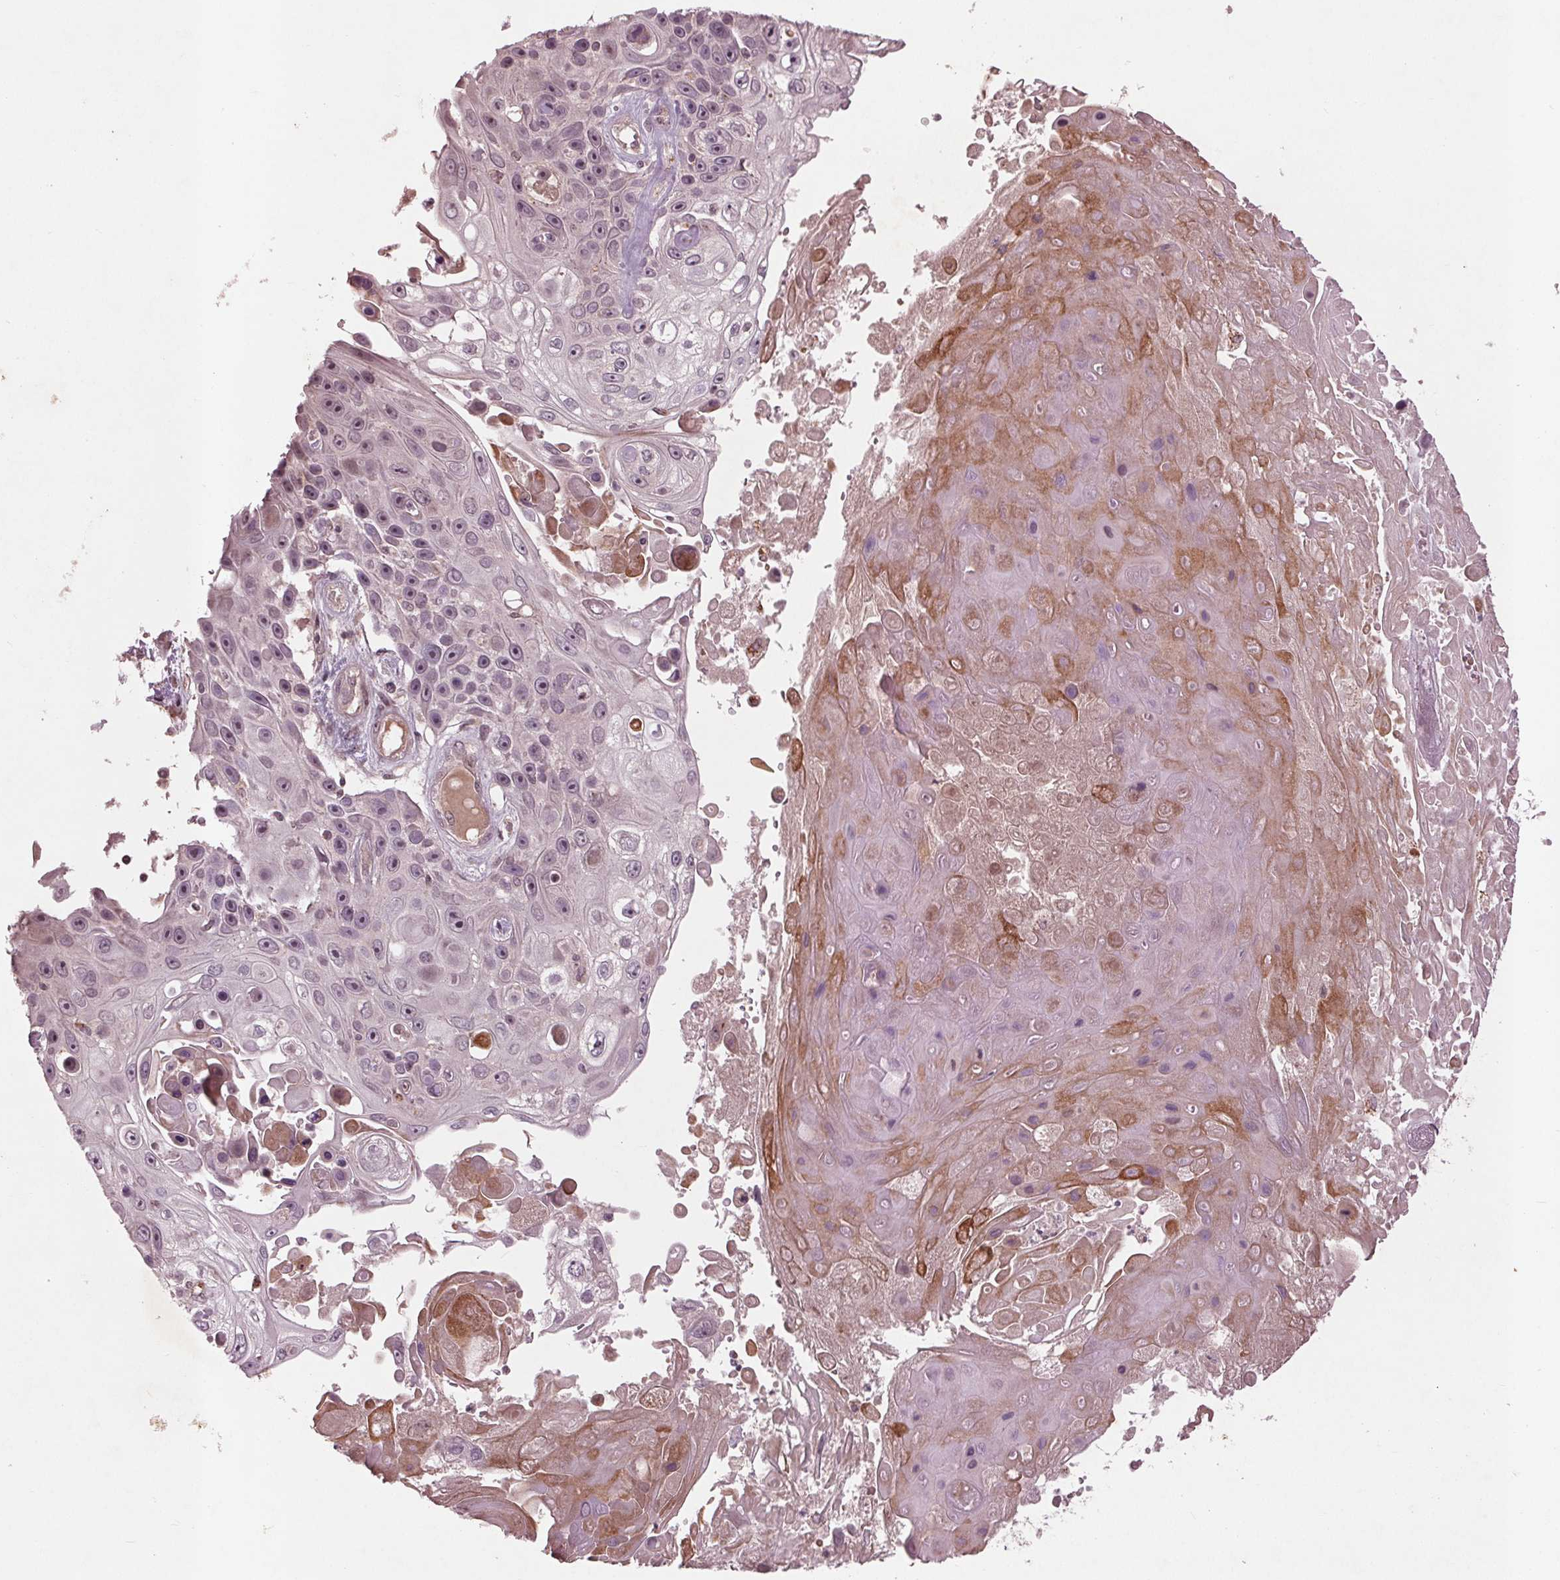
{"staining": {"intensity": "negative", "quantity": "none", "location": "none"}, "tissue": "skin cancer", "cell_type": "Tumor cells", "image_type": "cancer", "snomed": [{"axis": "morphology", "description": "Squamous cell carcinoma, NOS"}, {"axis": "topography", "description": "Skin"}], "caption": "This micrograph is of skin squamous cell carcinoma stained with immunohistochemistry (IHC) to label a protein in brown with the nuclei are counter-stained blue. There is no expression in tumor cells. (Brightfield microscopy of DAB (3,3'-diaminobenzidine) immunohistochemistry (IHC) at high magnification).", "gene": "CDKL4", "patient": {"sex": "male", "age": 82}}